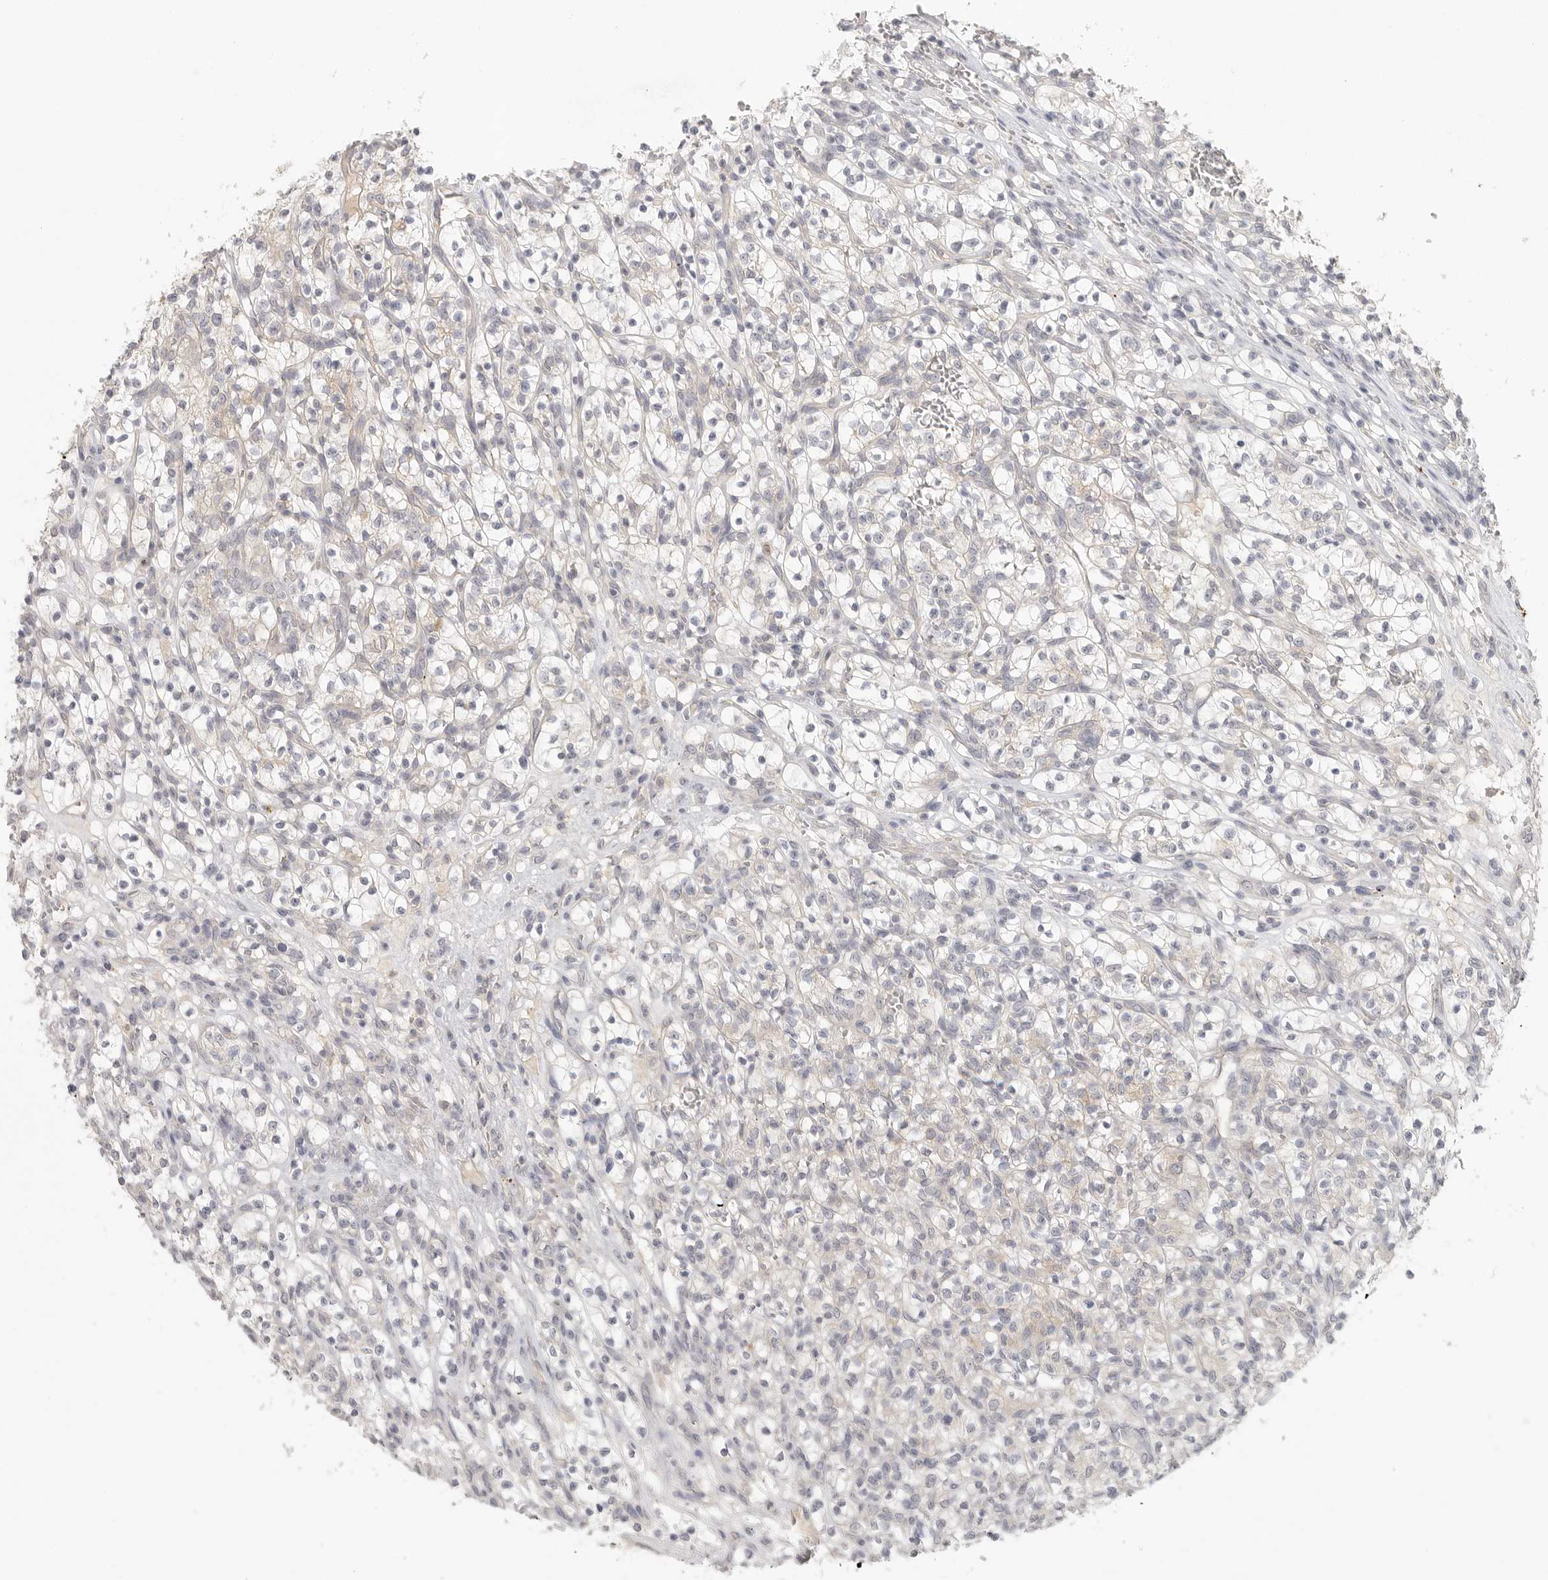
{"staining": {"intensity": "negative", "quantity": "none", "location": "none"}, "tissue": "renal cancer", "cell_type": "Tumor cells", "image_type": "cancer", "snomed": [{"axis": "morphology", "description": "Adenocarcinoma, NOS"}, {"axis": "topography", "description": "Kidney"}], "caption": "This is an immunohistochemistry histopathology image of human adenocarcinoma (renal). There is no staining in tumor cells.", "gene": "HDAC6", "patient": {"sex": "female", "age": 57}}